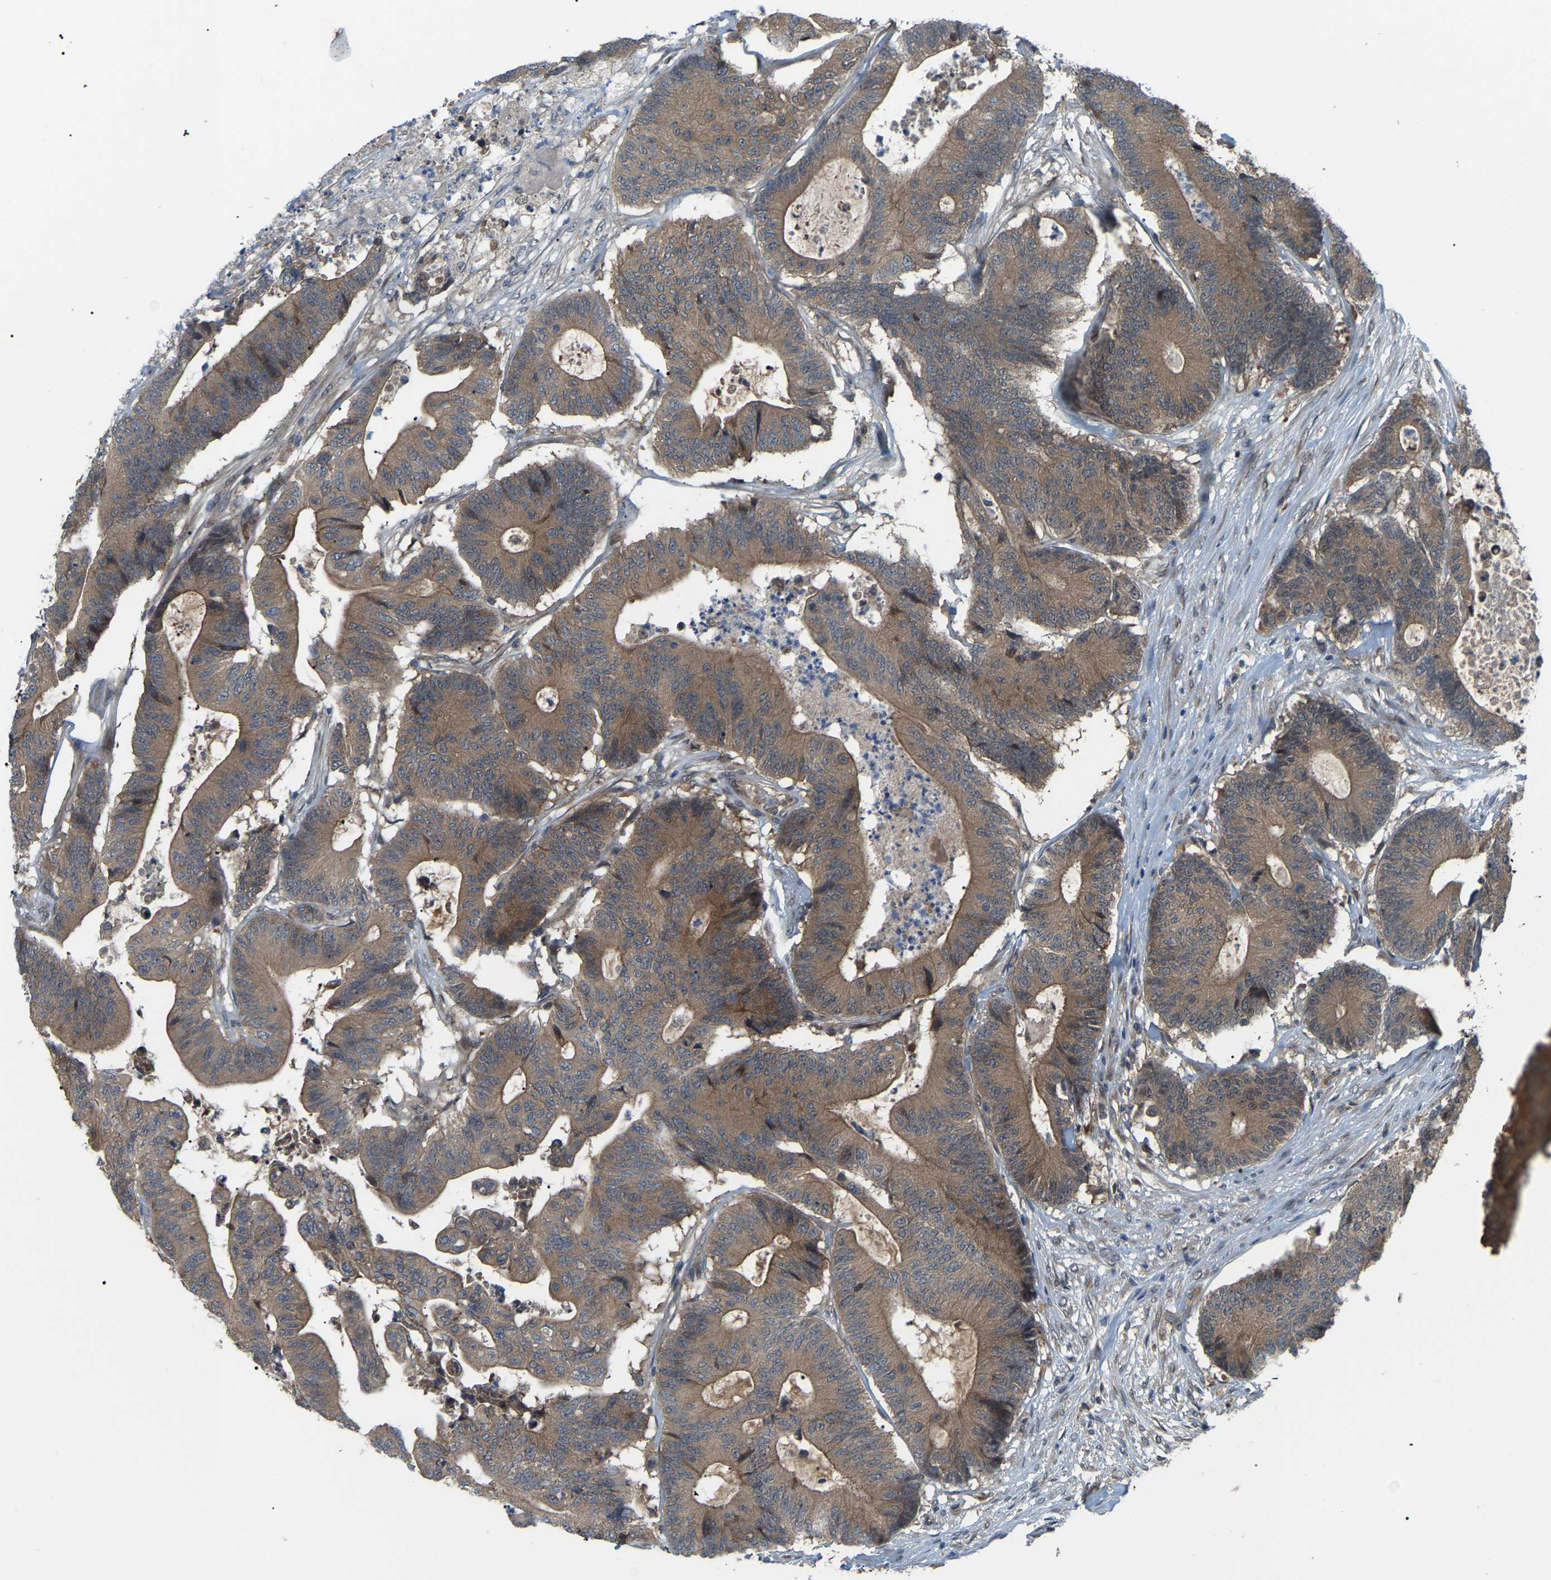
{"staining": {"intensity": "moderate", "quantity": ">75%", "location": "cytoplasmic/membranous"}, "tissue": "colorectal cancer", "cell_type": "Tumor cells", "image_type": "cancer", "snomed": [{"axis": "morphology", "description": "Adenocarcinoma, NOS"}, {"axis": "topography", "description": "Colon"}], "caption": "Colorectal adenocarcinoma stained for a protein displays moderate cytoplasmic/membranous positivity in tumor cells. The staining was performed using DAB (3,3'-diaminobenzidine), with brown indicating positive protein expression. Nuclei are stained blue with hematoxylin.", "gene": "CROT", "patient": {"sex": "female", "age": 84}}